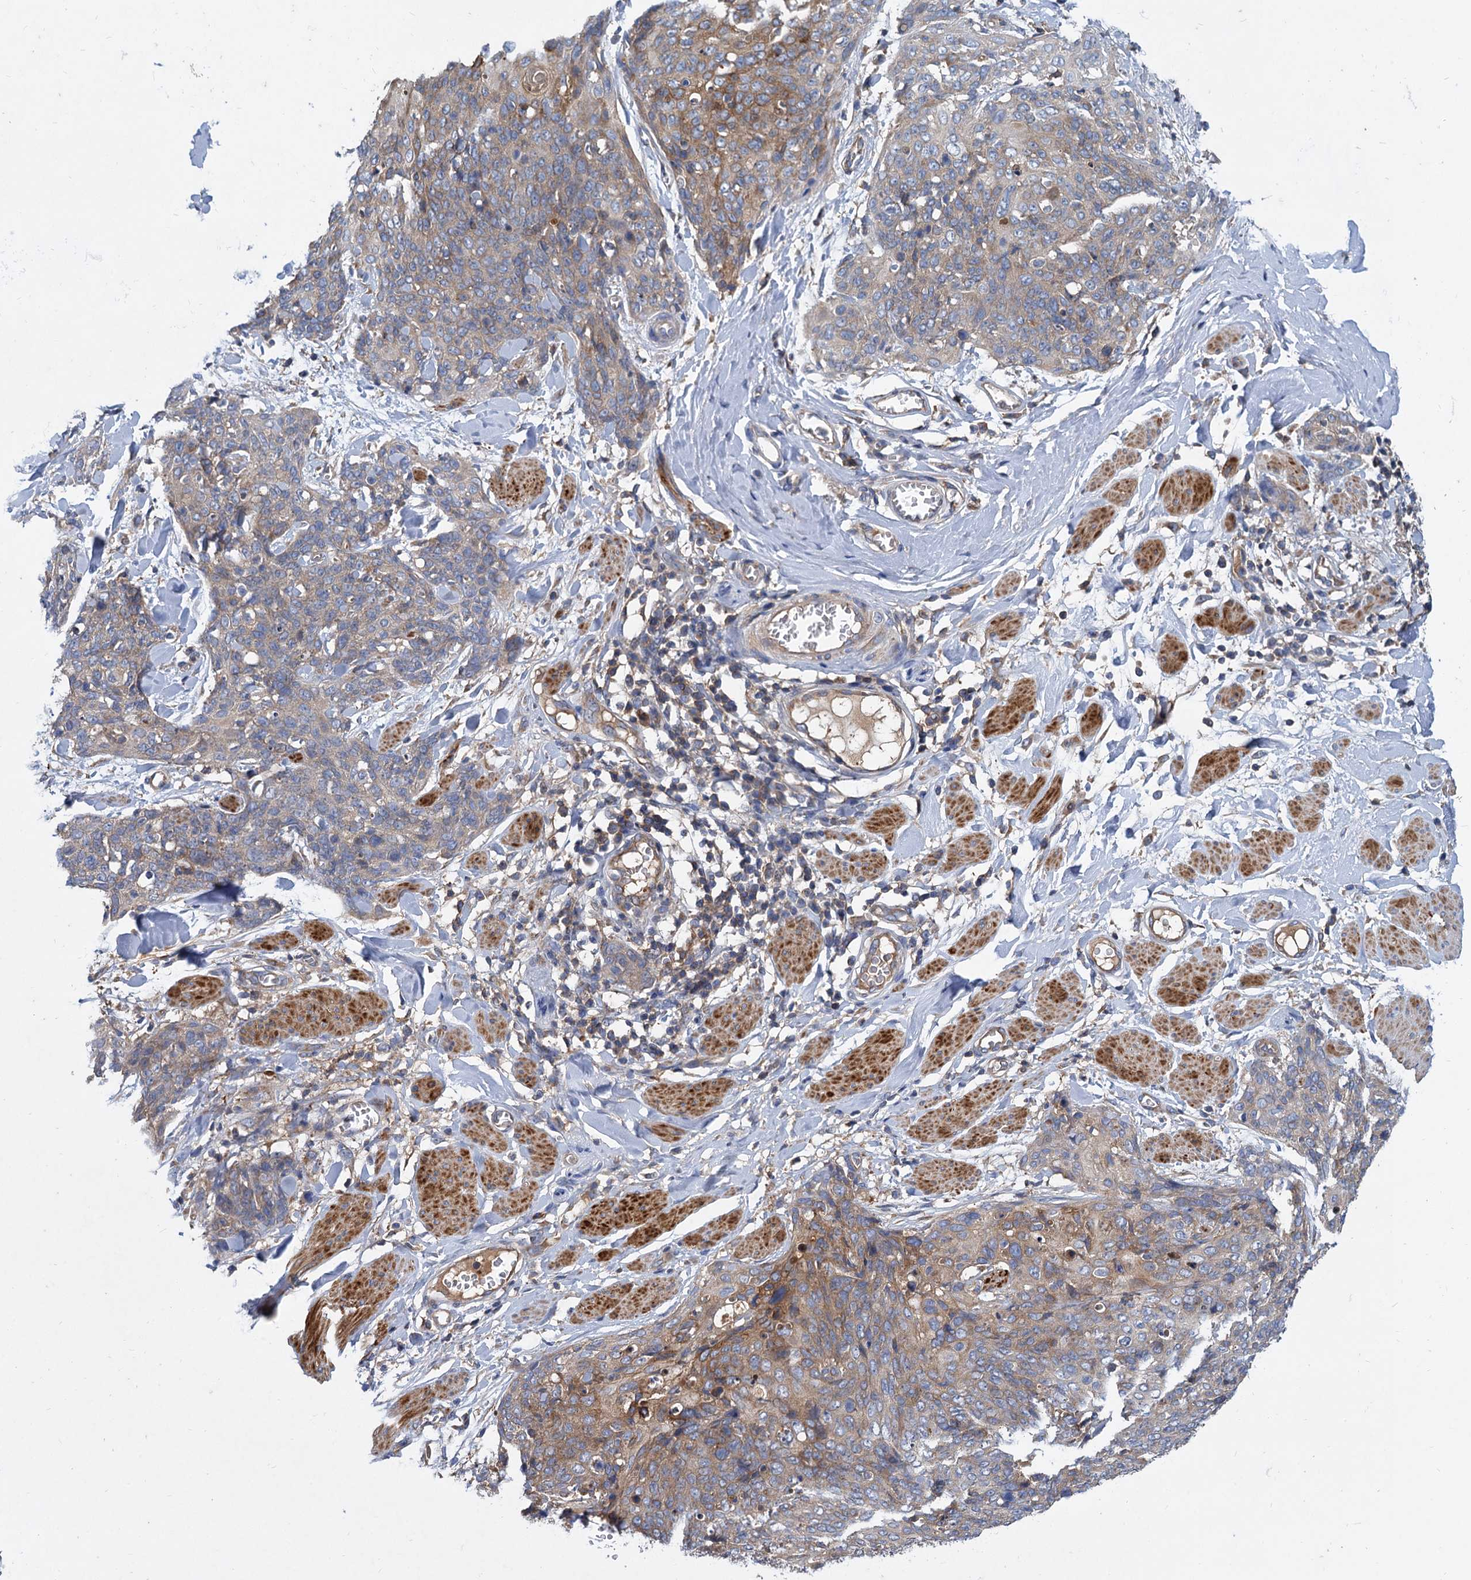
{"staining": {"intensity": "moderate", "quantity": "25%-75%", "location": "cytoplasmic/membranous"}, "tissue": "skin cancer", "cell_type": "Tumor cells", "image_type": "cancer", "snomed": [{"axis": "morphology", "description": "Squamous cell carcinoma, NOS"}, {"axis": "topography", "description": "Skin"}, {"axis": "topography", "description": "Vulva"}], "caption": "Skin cancer (squamous cell carcinoma) stained for a protein reveals moderate cytoplasmic/membranous positivity in tumor cells.", "gene": "ALKBH7", "patient": {"sex": "female", "age": 85}}